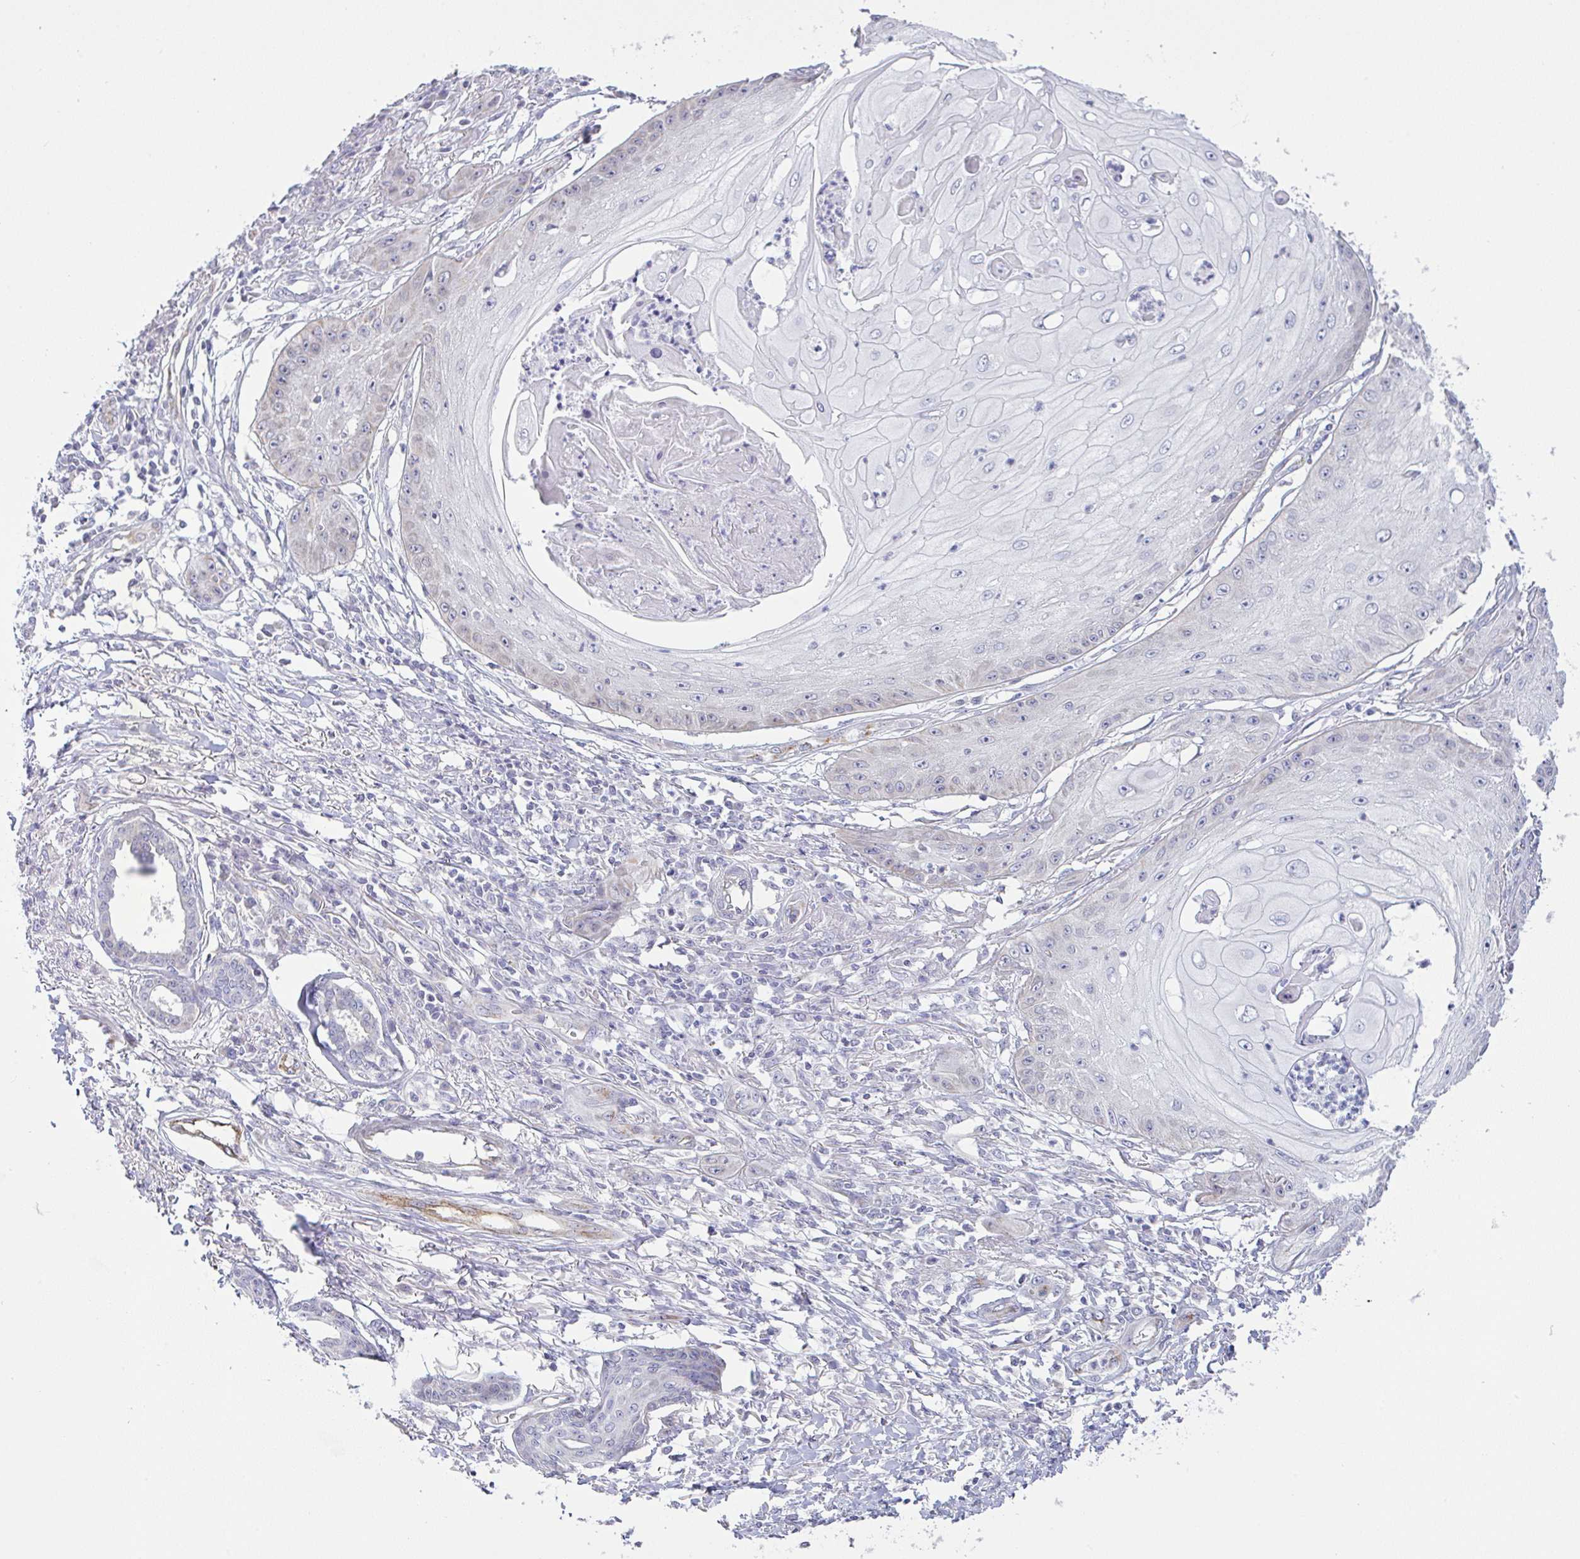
{"staining": {"intensity": "negative", "quantity": "none", "location": "none"}, "tissue": "skin cancer", "cell_type": "Tumor cells", "image_type": "cancer", "snomed": [{"axis": "morphology", "description": "Squamous cell carcinoma, NOS"}, {"axis": "topography", "description": "Skin"}], "caption": "A high-resolution image shows immunohistochemistry staining of squamous cell carcinoma (skin), which demonstrates no significant expression in tumor cells.", "gene": "PLCD4", "patient": {"sex": "male", "age": 70}}